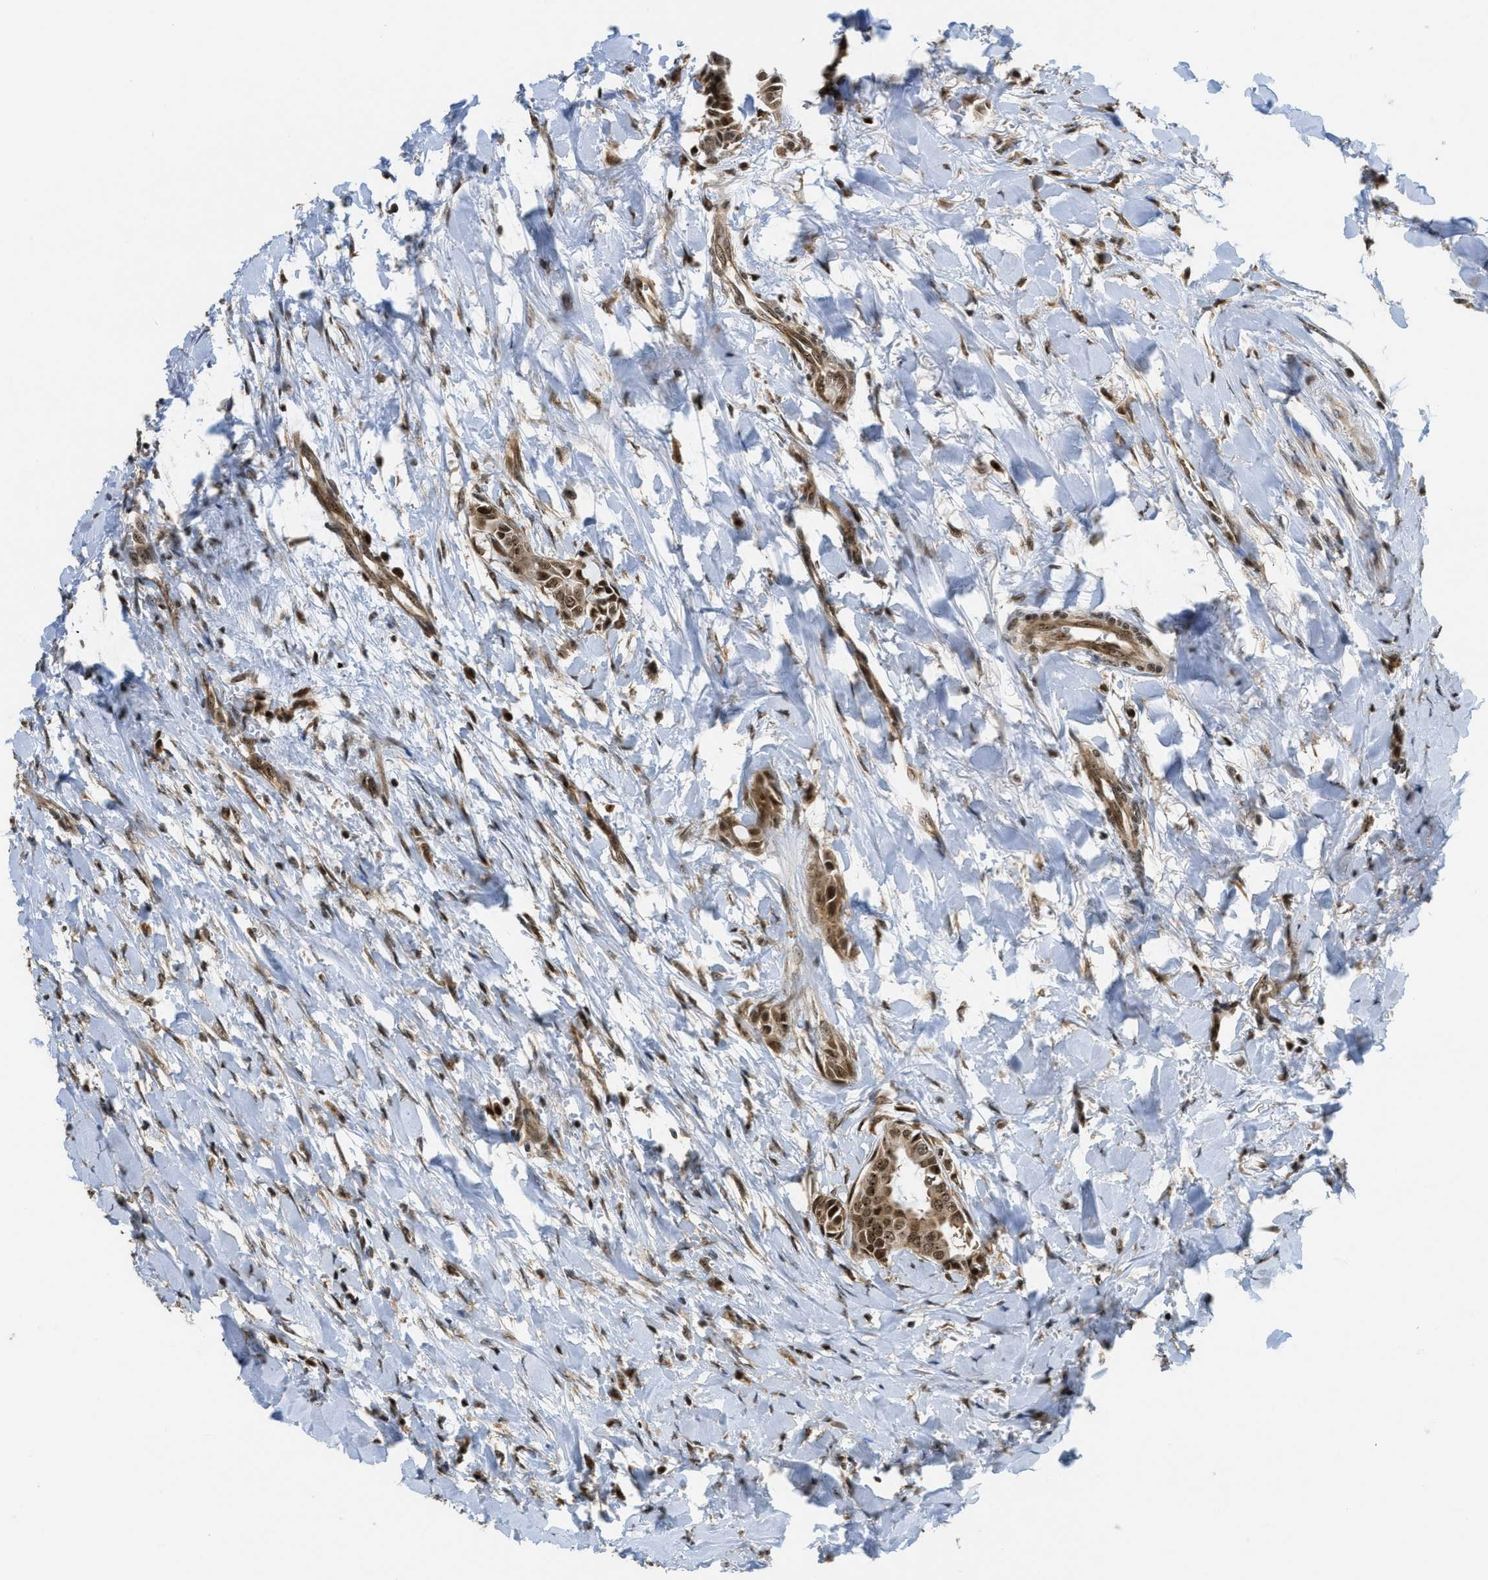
{"staining": {"intensity": "moderate", "quantity": ">75%", "location": "cytoplasmic/membranous,nuclear"}, "tissue": "head and neck cancer", "cell_type": "Tumor cells", "image_type": "cancer", "snomed": [{"axis": "morphology", "description": "Adenocarcinoma, NOS"}, {"axis": "topography", "description": "Salivary gland"}, {"axis": "topography", "description": "Head-Neck"}], "caption": "An IHC photomicrograph of tumor tissue is shown. Protein staining in brown highlights moderate cytoplasmic/membranous and nuclear positivity in adenocarcinoma (head and neck) within tumor cells. (DAB IHC with brightfield microscopy, high magnification).", "gene": "TACC1", "patient": {"sex": "female", "age": 59}}